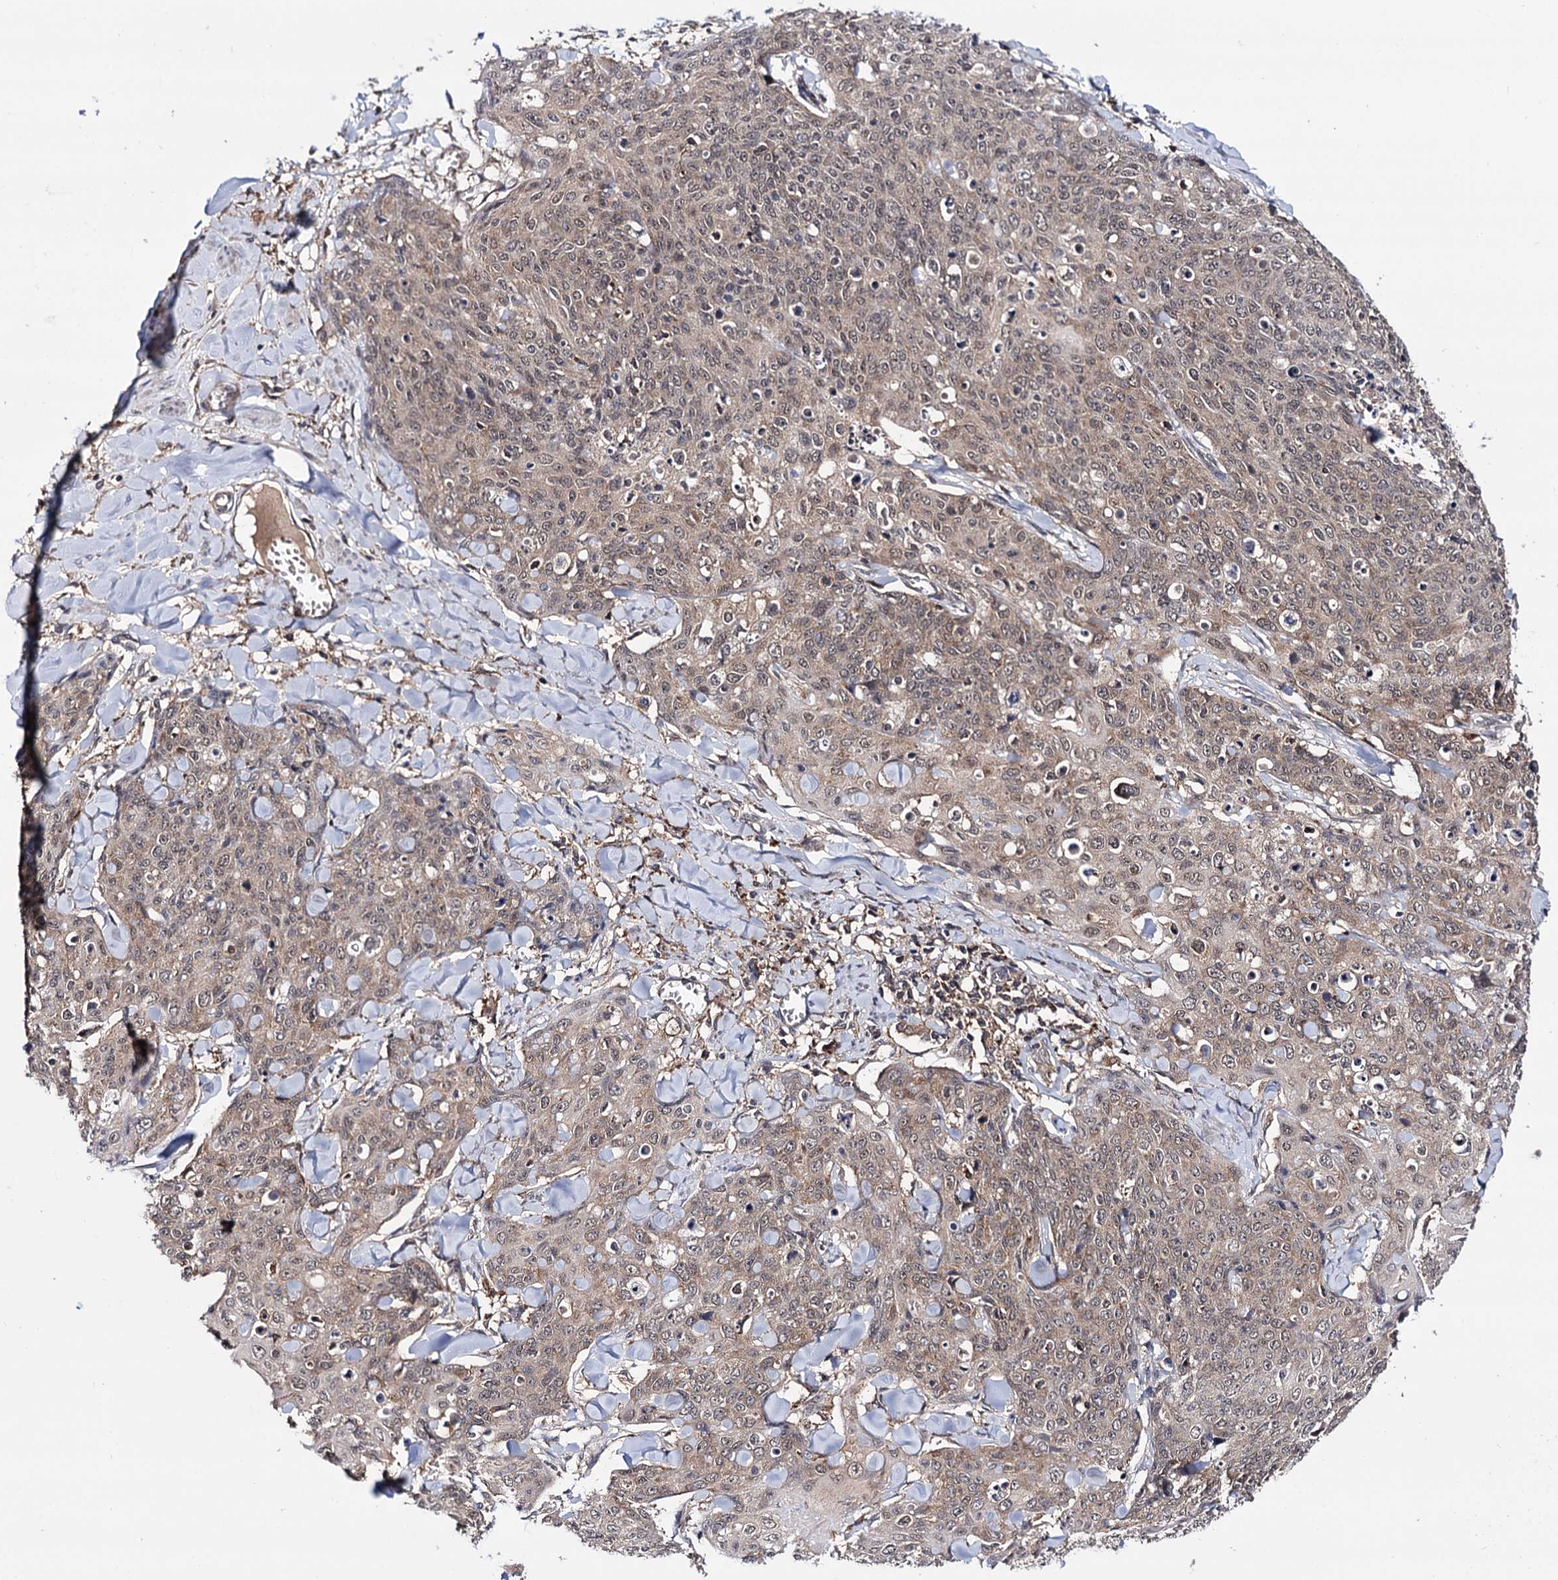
{"staining": {"intensity": "moderate", "quantity": ">75%", "location": "cytoplasmic/membranous,nuclear"}, "tissue": "skin cancer", "cell_type": "Tumor cells", "image_type": "cancer", "snomed": [{"axis": "morphology", "description": "Squamous cell carcinoma, NOS"}, {"axis": "topography", "description": "Skin"}, {"axis": "topography", "description": "Vulva"}], "caption": "Immunohistochemical staining of human squamous cell carcinoma (skin) shows medium levels of moderate cytoplasmic/membranous and nuclear protein staining in about >75% of tumor cells.", "gene": "MICAL2", "patient": {"sex": "female", "age": 85}}